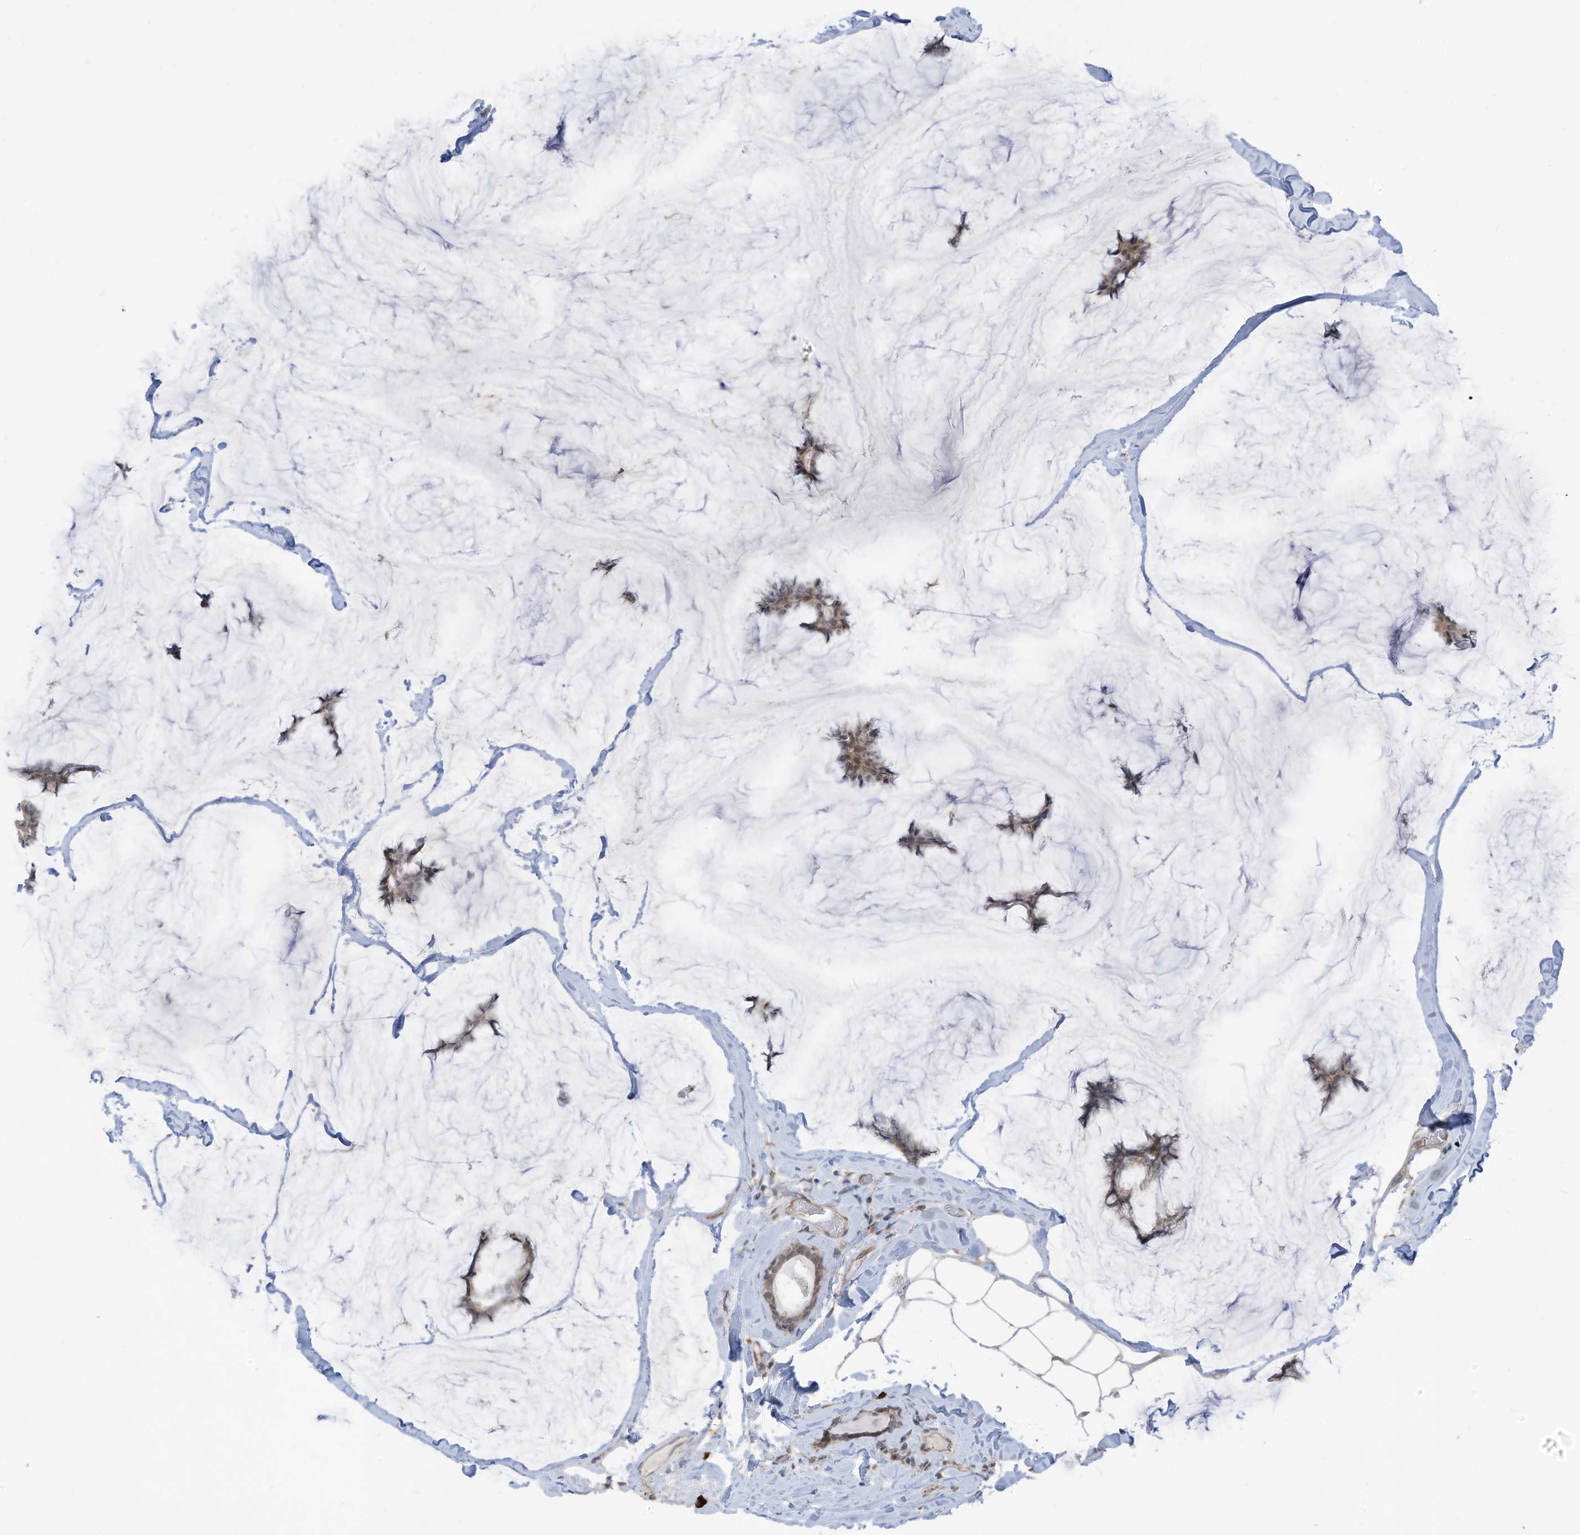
{"staining": {"intensity": "weak", "quantity": ">75%", "location": "cytoplasmic/membranous"}, "tissue": "breast cancer", "cell_type": "Tumor cells", "image_type": "cancer", "snomed": [{"axis": "morphology", "description": "Duct carcinoma"}, {"axis": "topography", "description": "Breast"}], "caption": "Immunohistochemical staining of human breast intraductal carcinoma demonstrates low levels of weak cytoplasmic/membranous protein staining in about >75% of tumor cells.", "gene": "DZIP3", "patient": {"sex": "female", "age": 93}}